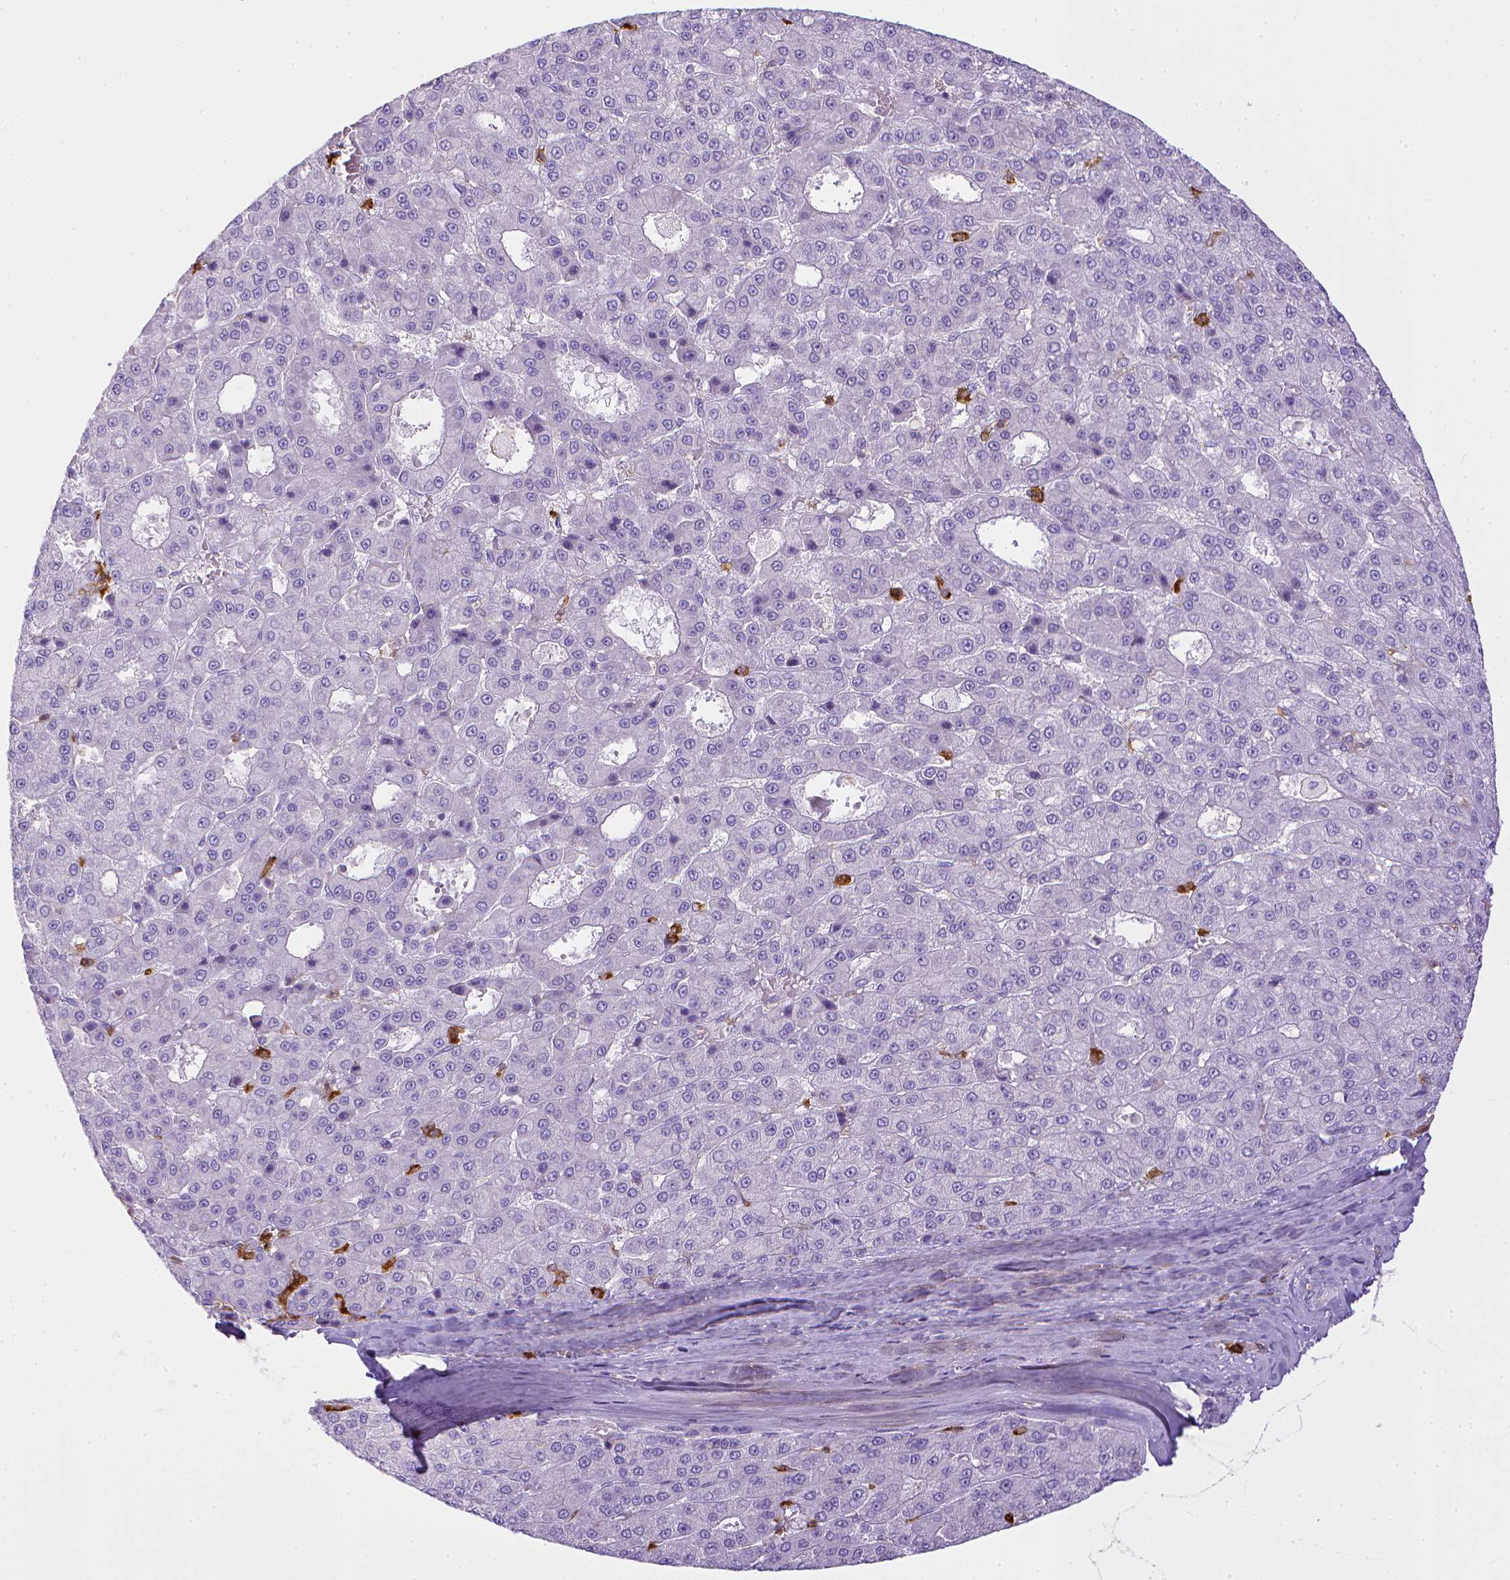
{"staining": {"intensity": "negative", "quantity": "none", "location": "none"}, "tissue": "liver cancer", "cell_type": "Tumor cells", "image_type": "cancer", "snomed": [{"axis": "morphology", "description": "Carcinoma, Hepatocellular, NOS"}, {"axis": "topography", "description": "Liver"}], "caption": "The histopathology image demonstrates no staining of tumor cells in hepatocellular carcinoma (liver).", "gene": "ITGAM", "patient": {"sex": "male", "age": 70}}